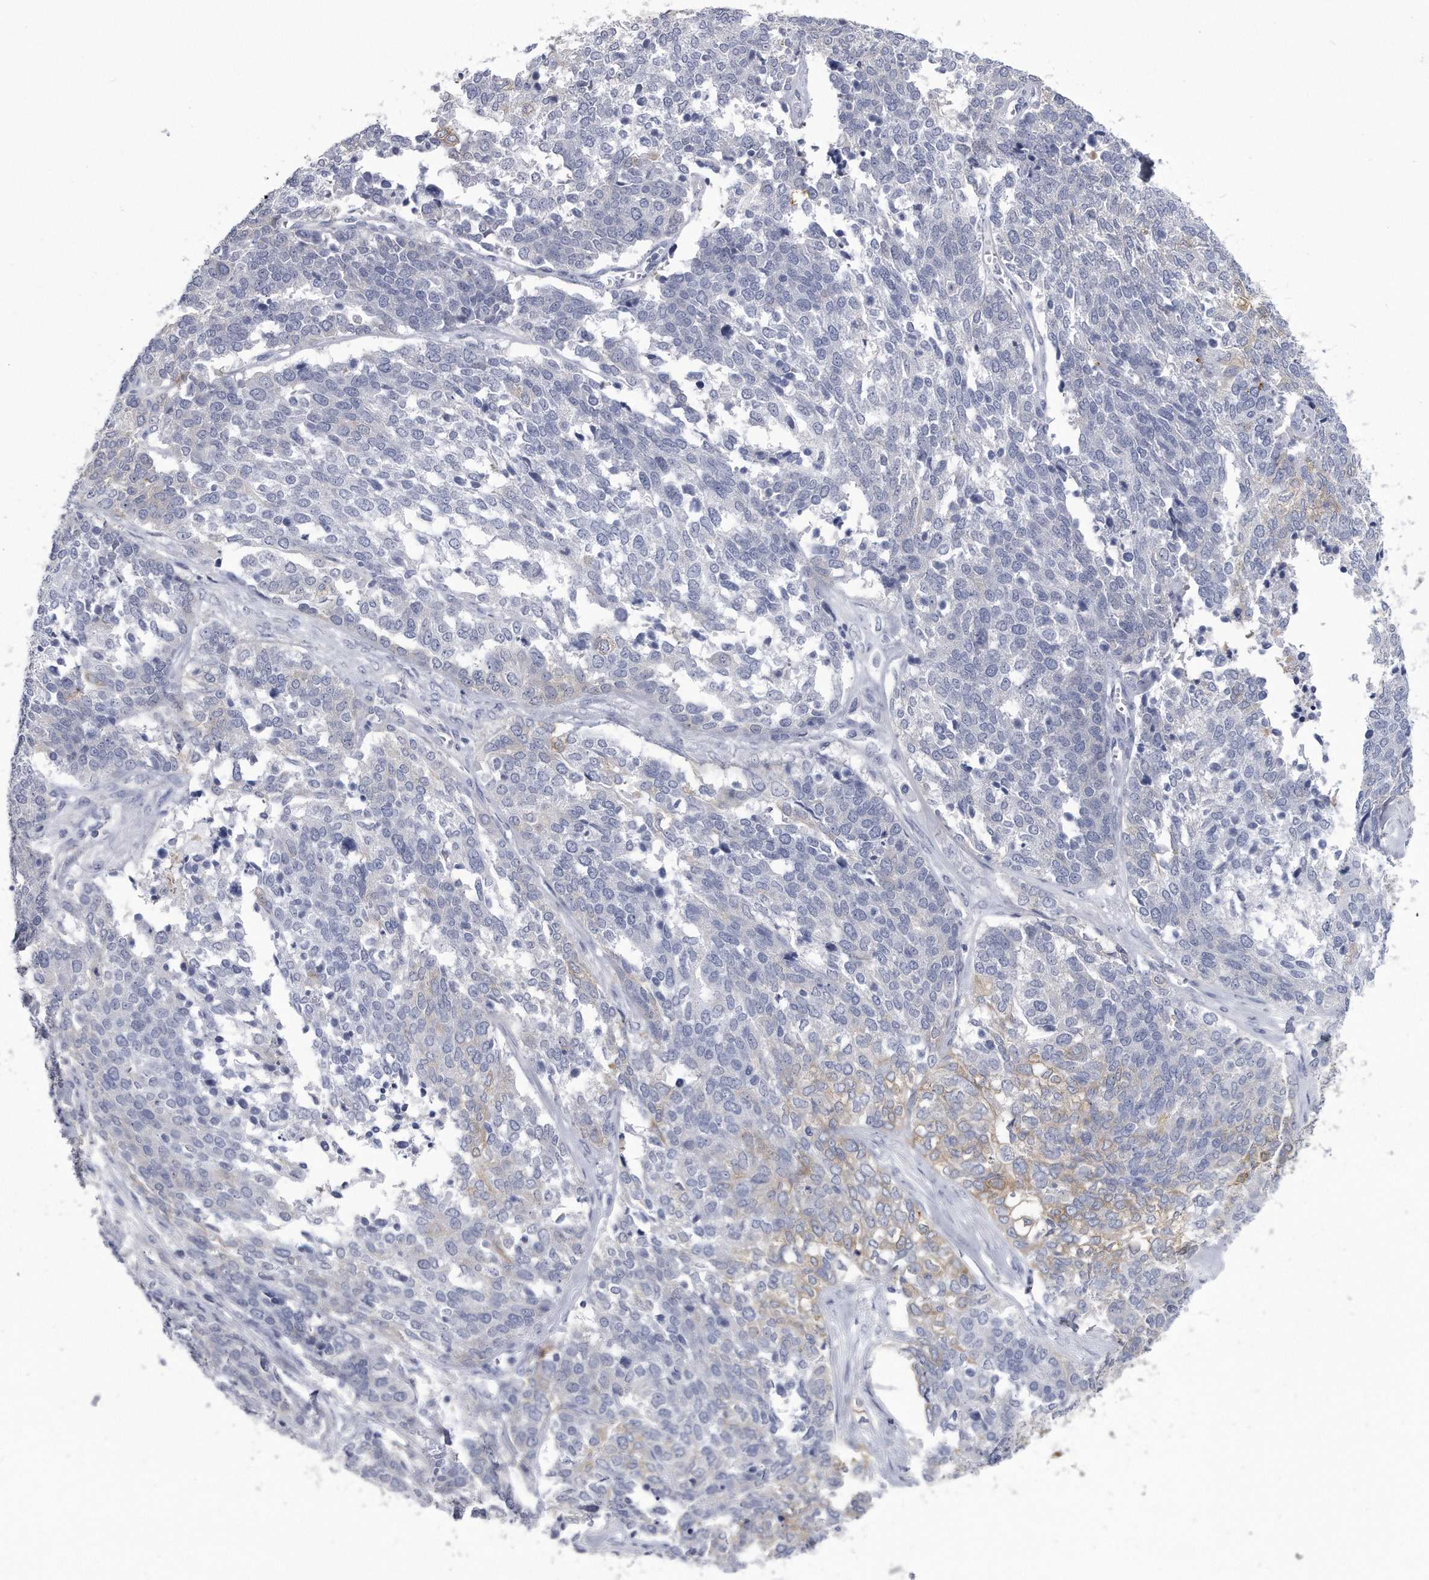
{"staining": {"intensity": "weak", "quantity": "<25%", "location": "cytoplasmic/membranous"}, "tissue": "ovarian cancer", "cell_type": "Tumor cells", "image_type": "cancer", "snomed": [{"axis": "morphology", "description": "Cystadenocarcinoma, serous, NOS"}, {"axis": "topography", "description": "Ovary"}], "caption": "Immunohistochemical staining of serous cystadenocarcinoma (ovarian) reveals no significant expression in tumor cells.", "gene": "PYGB", "patient": {"sex": "female", "age": 44}}